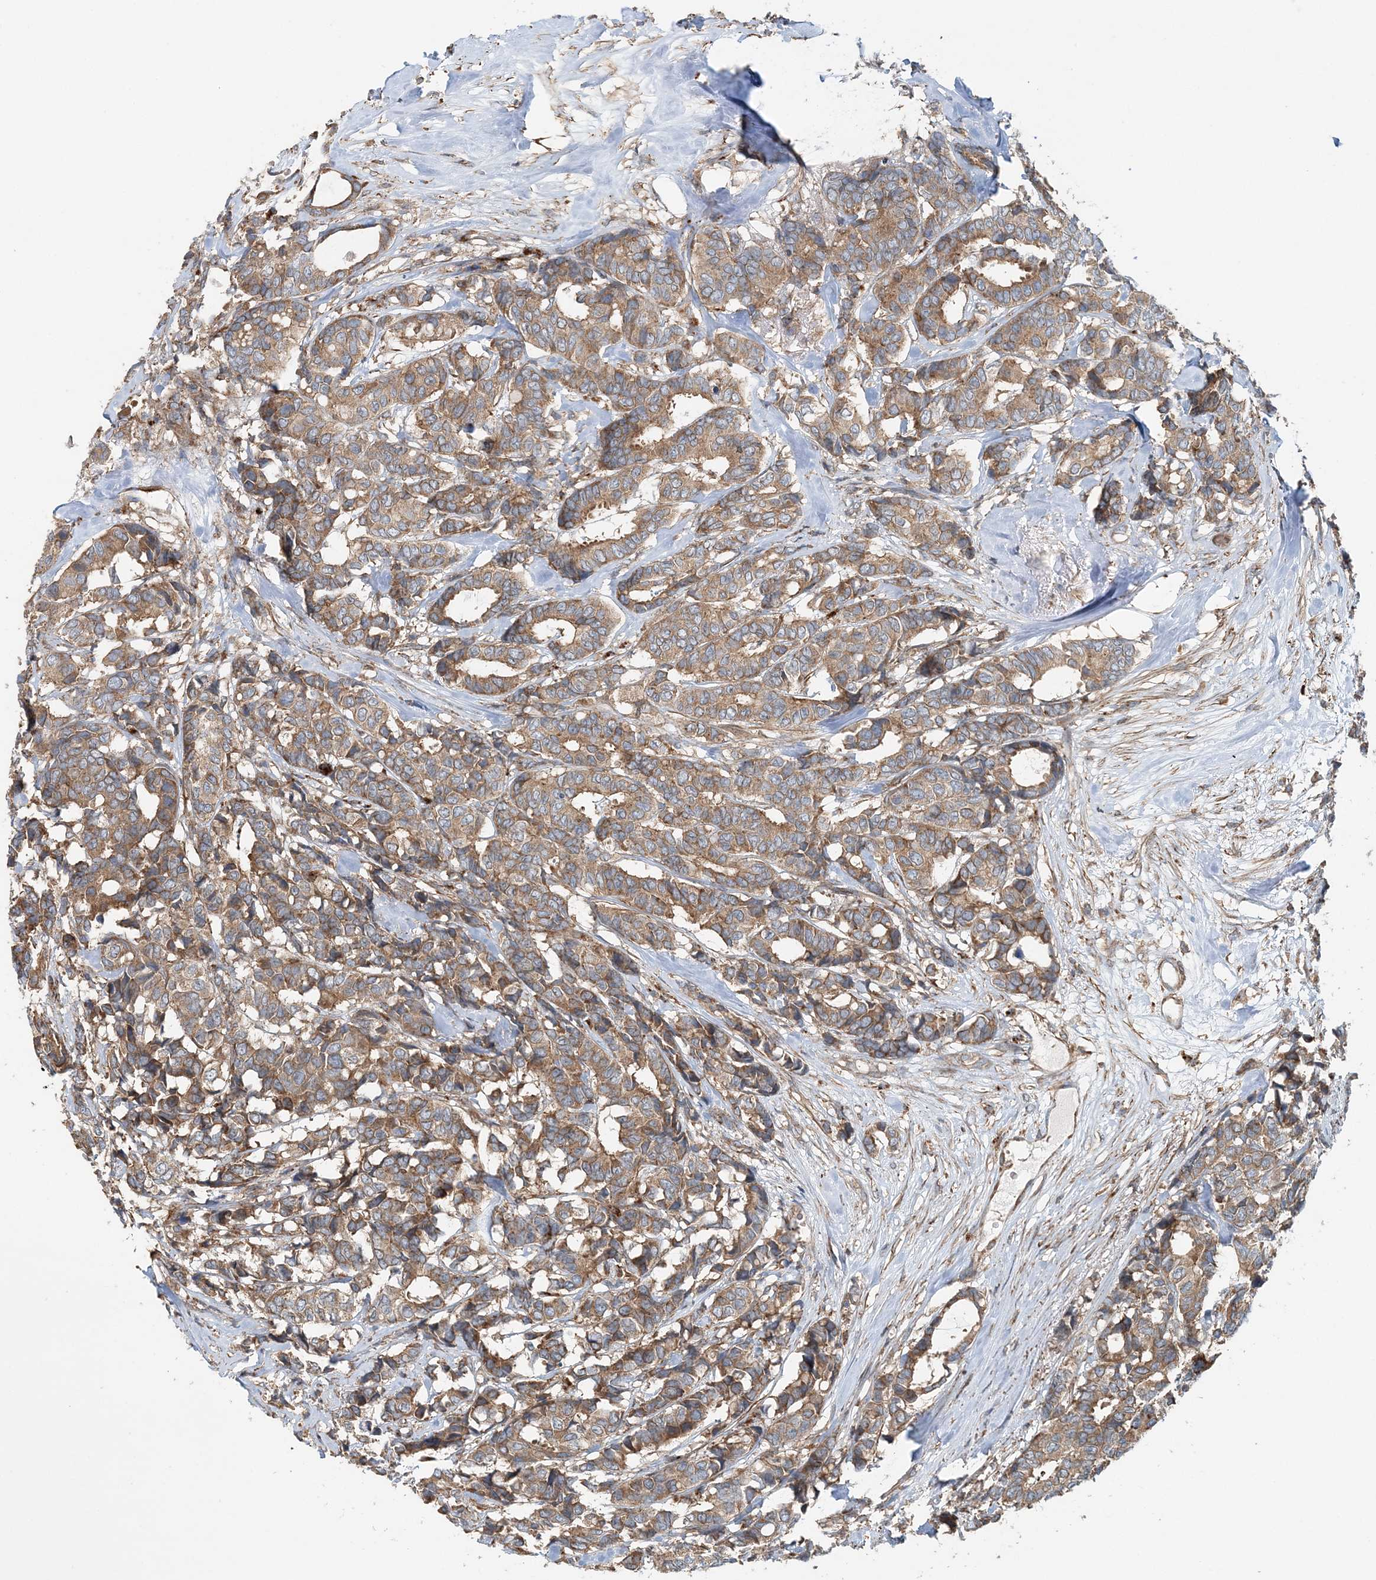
{"staining": {"intensity": "moderate", "quantity": ">75%", "location": "cytoplasmic/membranous"}, "tissue": "breast cancer", "cell_type": "Tumor cells", "image_type": "cancer", "snomed": [{"axis": "morphology", "description": "Duct carcinoma"}, {"axis": "topography", "description": "Breast"}], "caption": "Protein expression by immunohistochemistry displays moderate cytoplasmic/membranous positivity in approximately >75% of tumor cells in breast cancer (infiltrating ductal carcinoma).", "gene": "TTI1", "patient": {"sex": "female", "age": 87}}